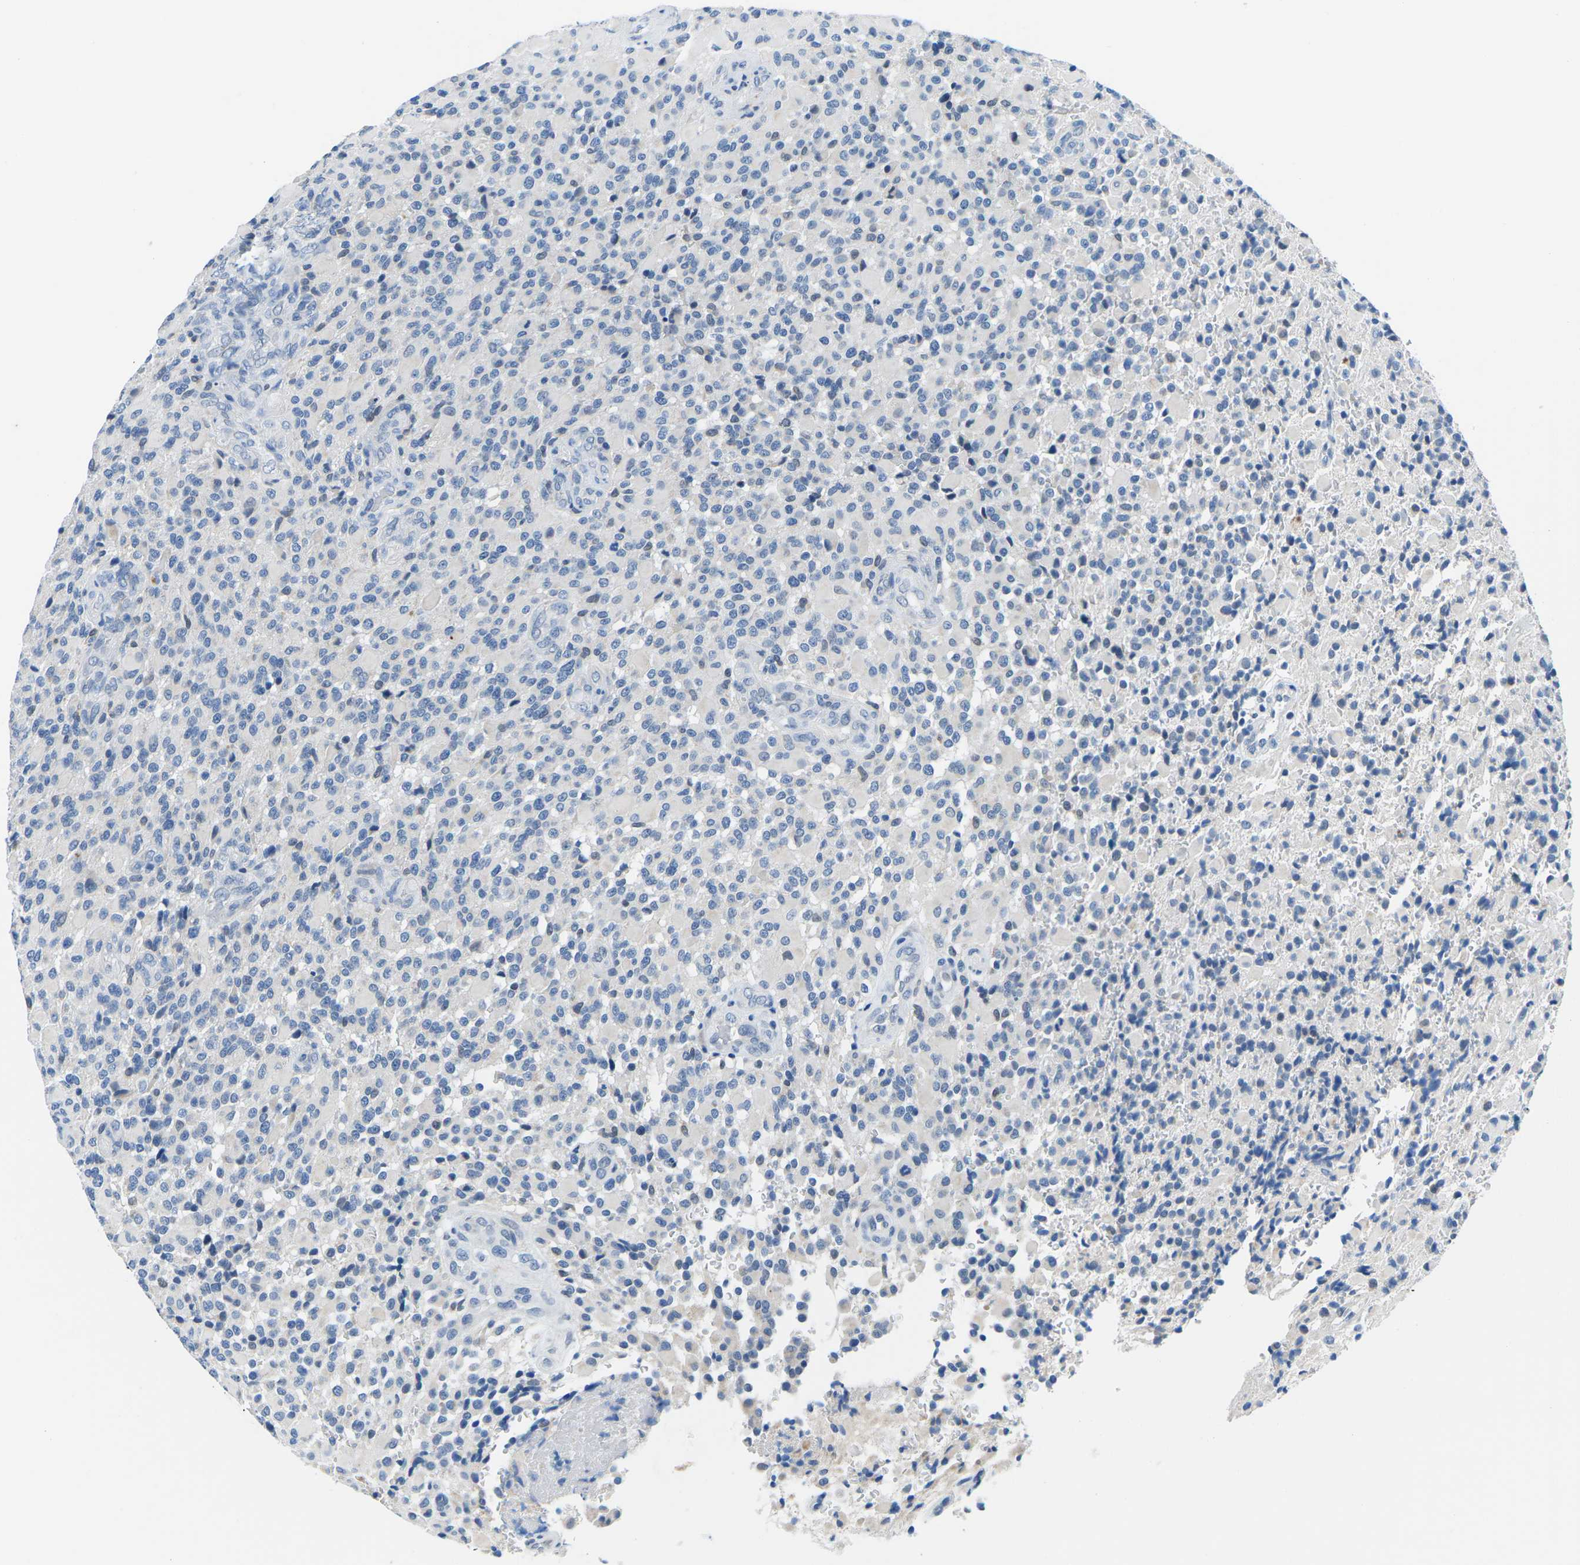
{"staining": {"intensity": "negative", "quantity": "none", "location": "none"}, "tissue": "glioma", "cell_type": "Tumor cells", "image_type": "cancer", "snomed": [{"axis": "morphology", "description": "Glioma, malignant, High grade"}, {"axis": "topography", "description": "Brain"}], "caption": "An image of malignant high-grade glioma stained for a protein displays no brown staining in tumor cells.", "gene": "TM6SF1", "patient": {"sex": "male", "age": 71}}